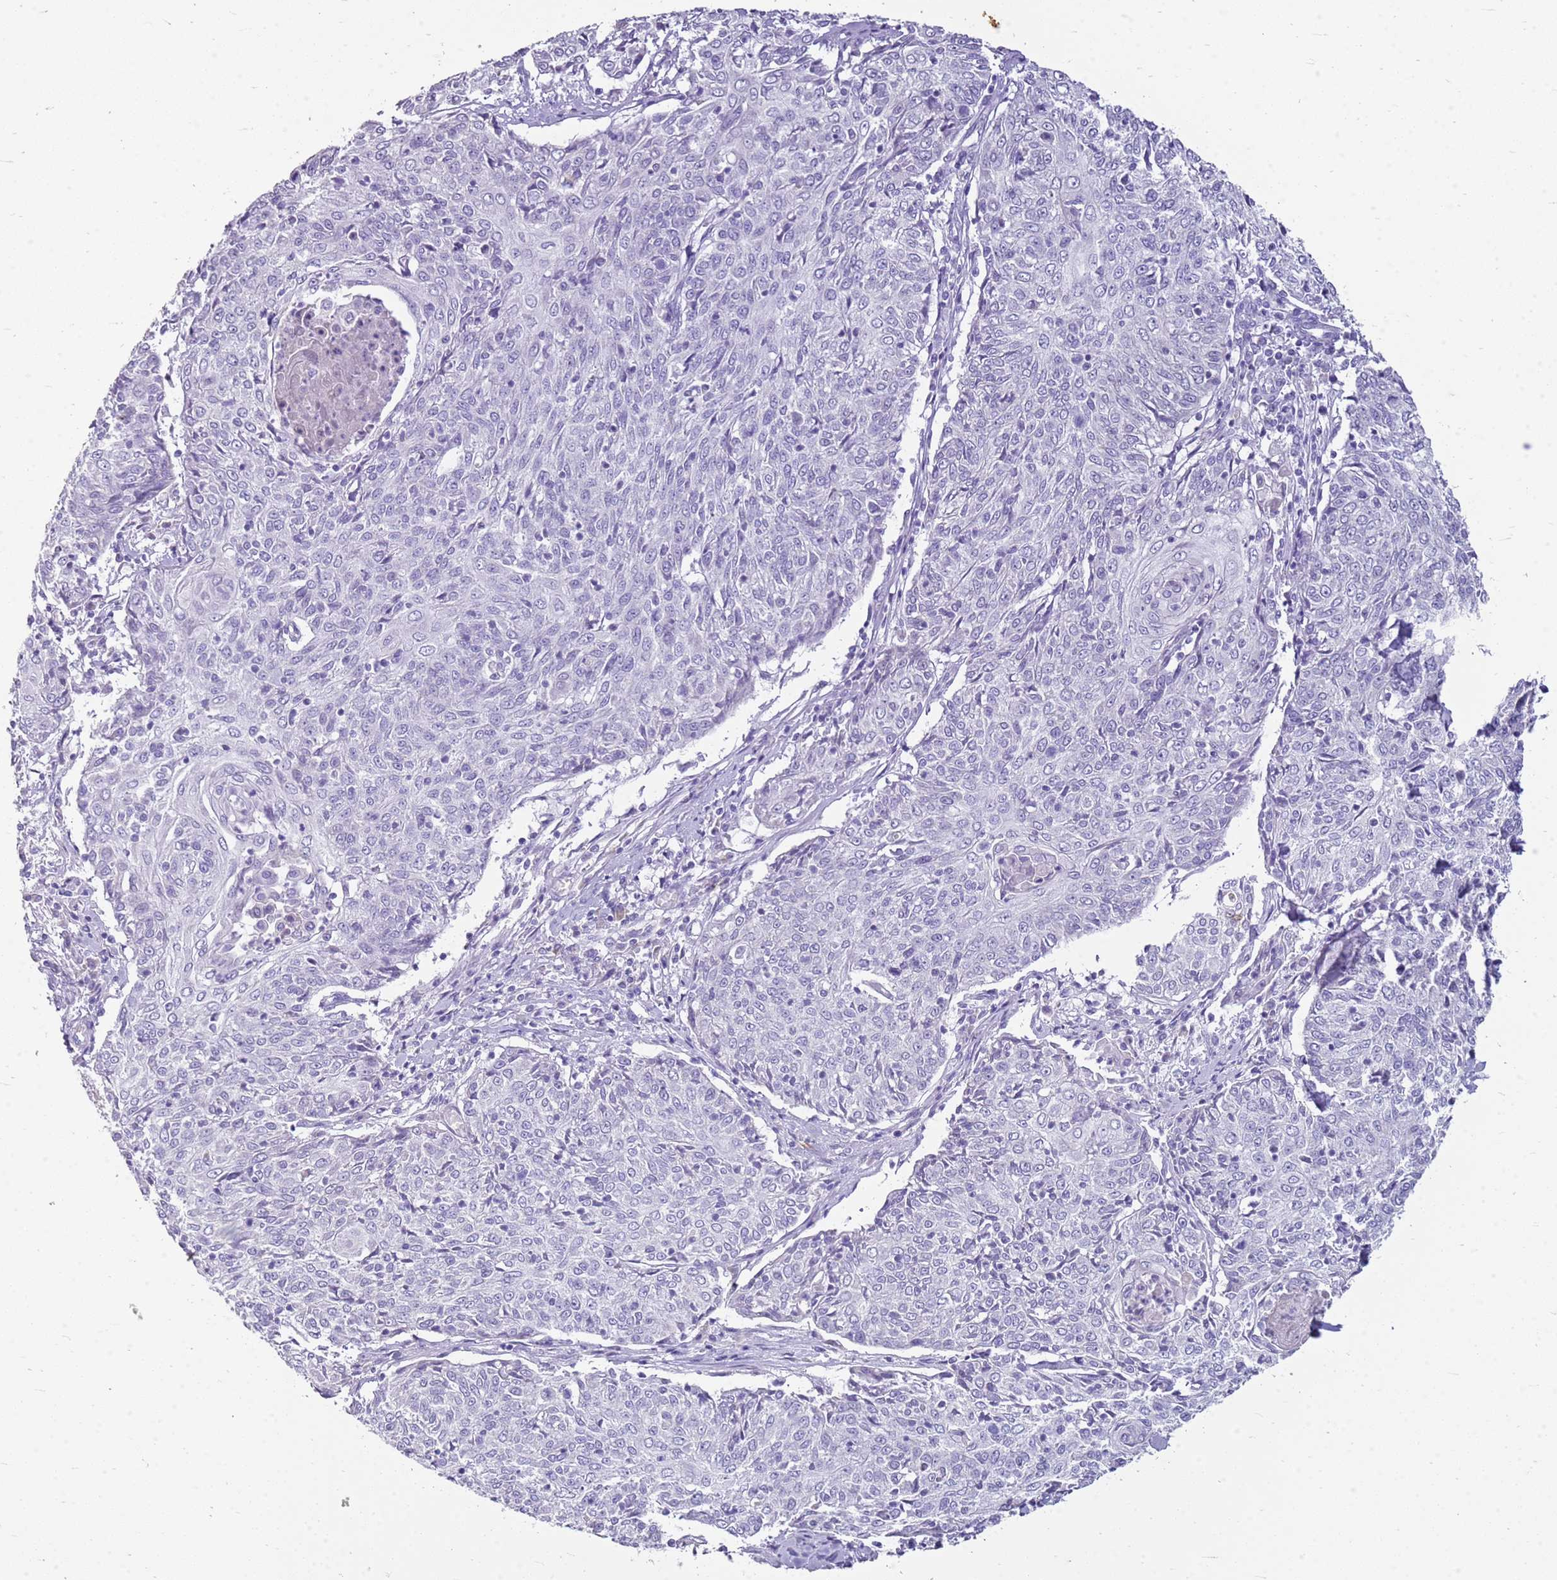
{"staining": {"intensity": "negative", "quantity": "none", "location": "none"}, "tissue": "cervical cancer", "cell_type": "Tumor cells", "image_type": "cancer", "snomed": [{"axis": "morphology", "description": "Squamous cell carcinoma, NOS"}, {"axis": "topography", "description": "Cervix"}], "caption": "The micrograph exhibits no significant expression in tumor cells of cervical cancer.", "gene": "FABP2", "patient": {"sex": "female", "age": 48}}